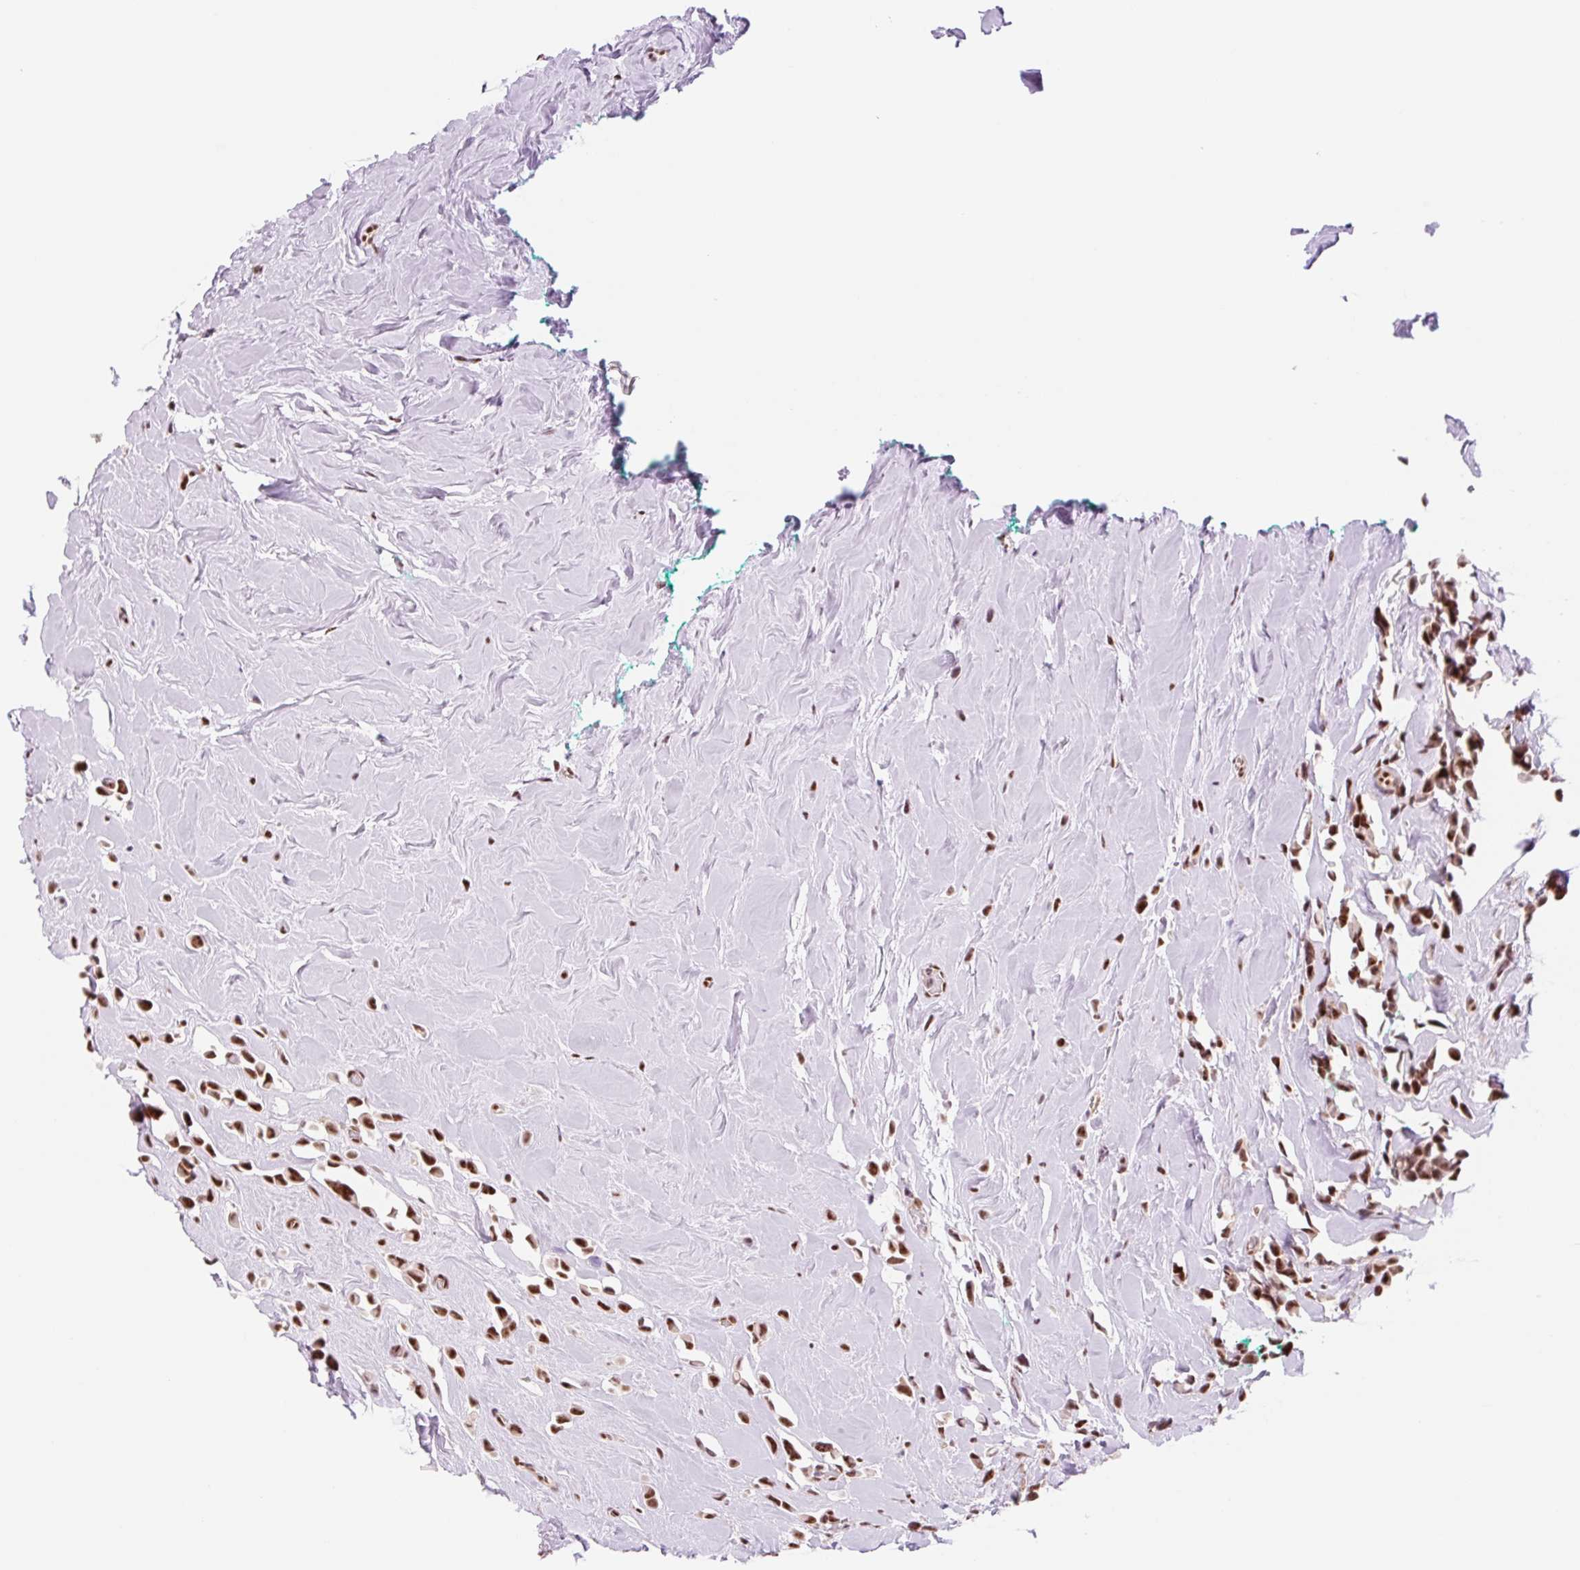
{"staining": {"intensity": "strong", "quantity": ">75%", "location": "nuclear"}, "tissue": "breast cancer", "cell_type": "Tumor cells", "image_type": "cancer", "snomed": [{"axis": "morphology", "description": "Duct carcinoma"}, {"axis": "topography", "description": "Breast"}], "caption": "Infiltrating ductal carcinoma (breast) stained for a protein shows strong nuclear positivity in tumor cells.", "gene": "PRDM11", "patient": {"sex": "female", "age": 80}}